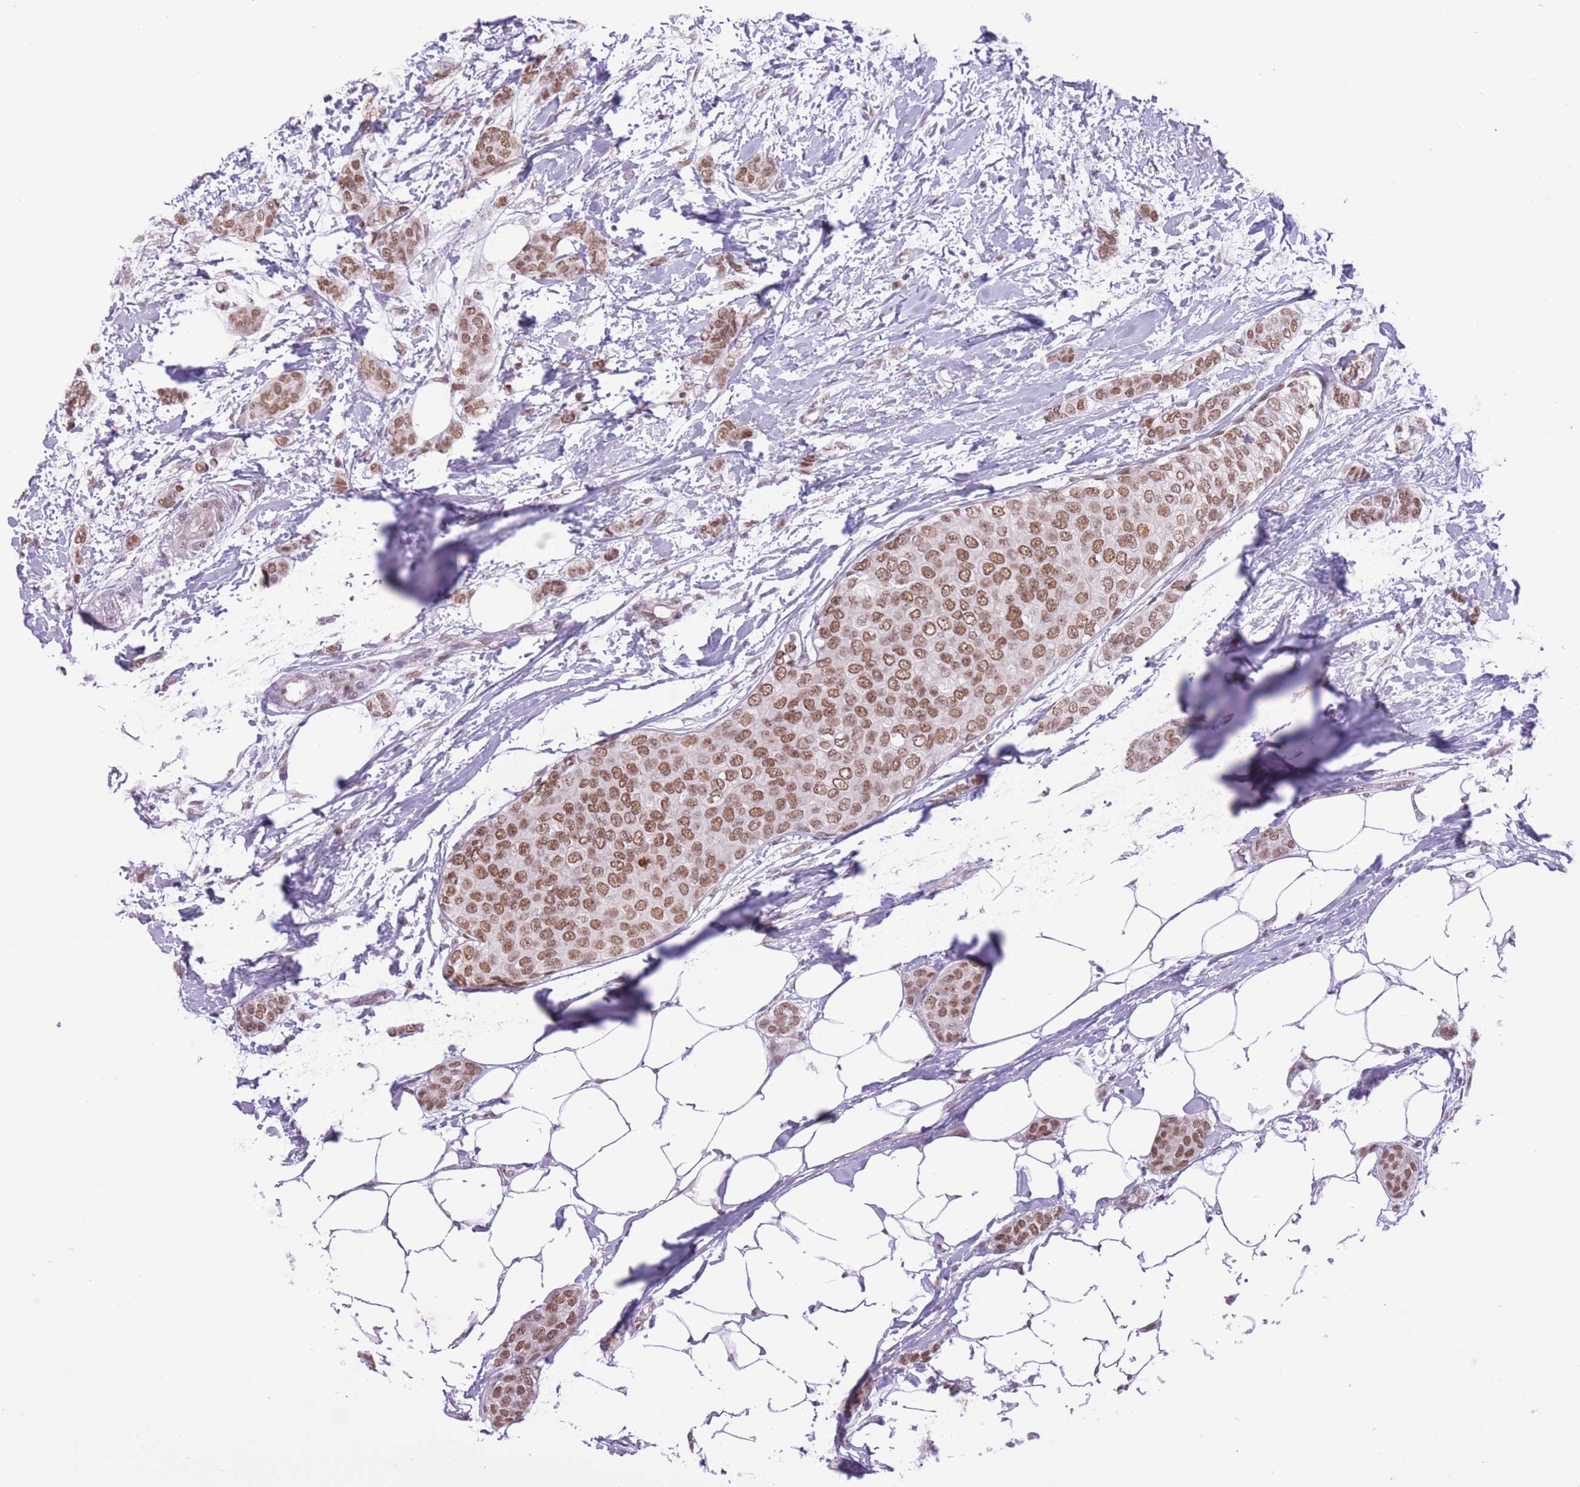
{"staining": {"intensity": "moderate", "quantity": ">75%", "location": "nuclear"}, "tissue": "breast cancer", "cell_type": "Tumor cells", "image_type": "cancer", "snomed": [{"axis": "morphology", "description": "Duct carcinoma"}, {"axis": "topography", "description": "Breast"}], "caption": "IHC (DAB) staining of breast cancer (intraductal carcinoma) reveals moderate nuclear protein positivity in about >75% of tumor cells.", "gene": "ZBED5", "patient": {"sex": "female", "age": 72}}